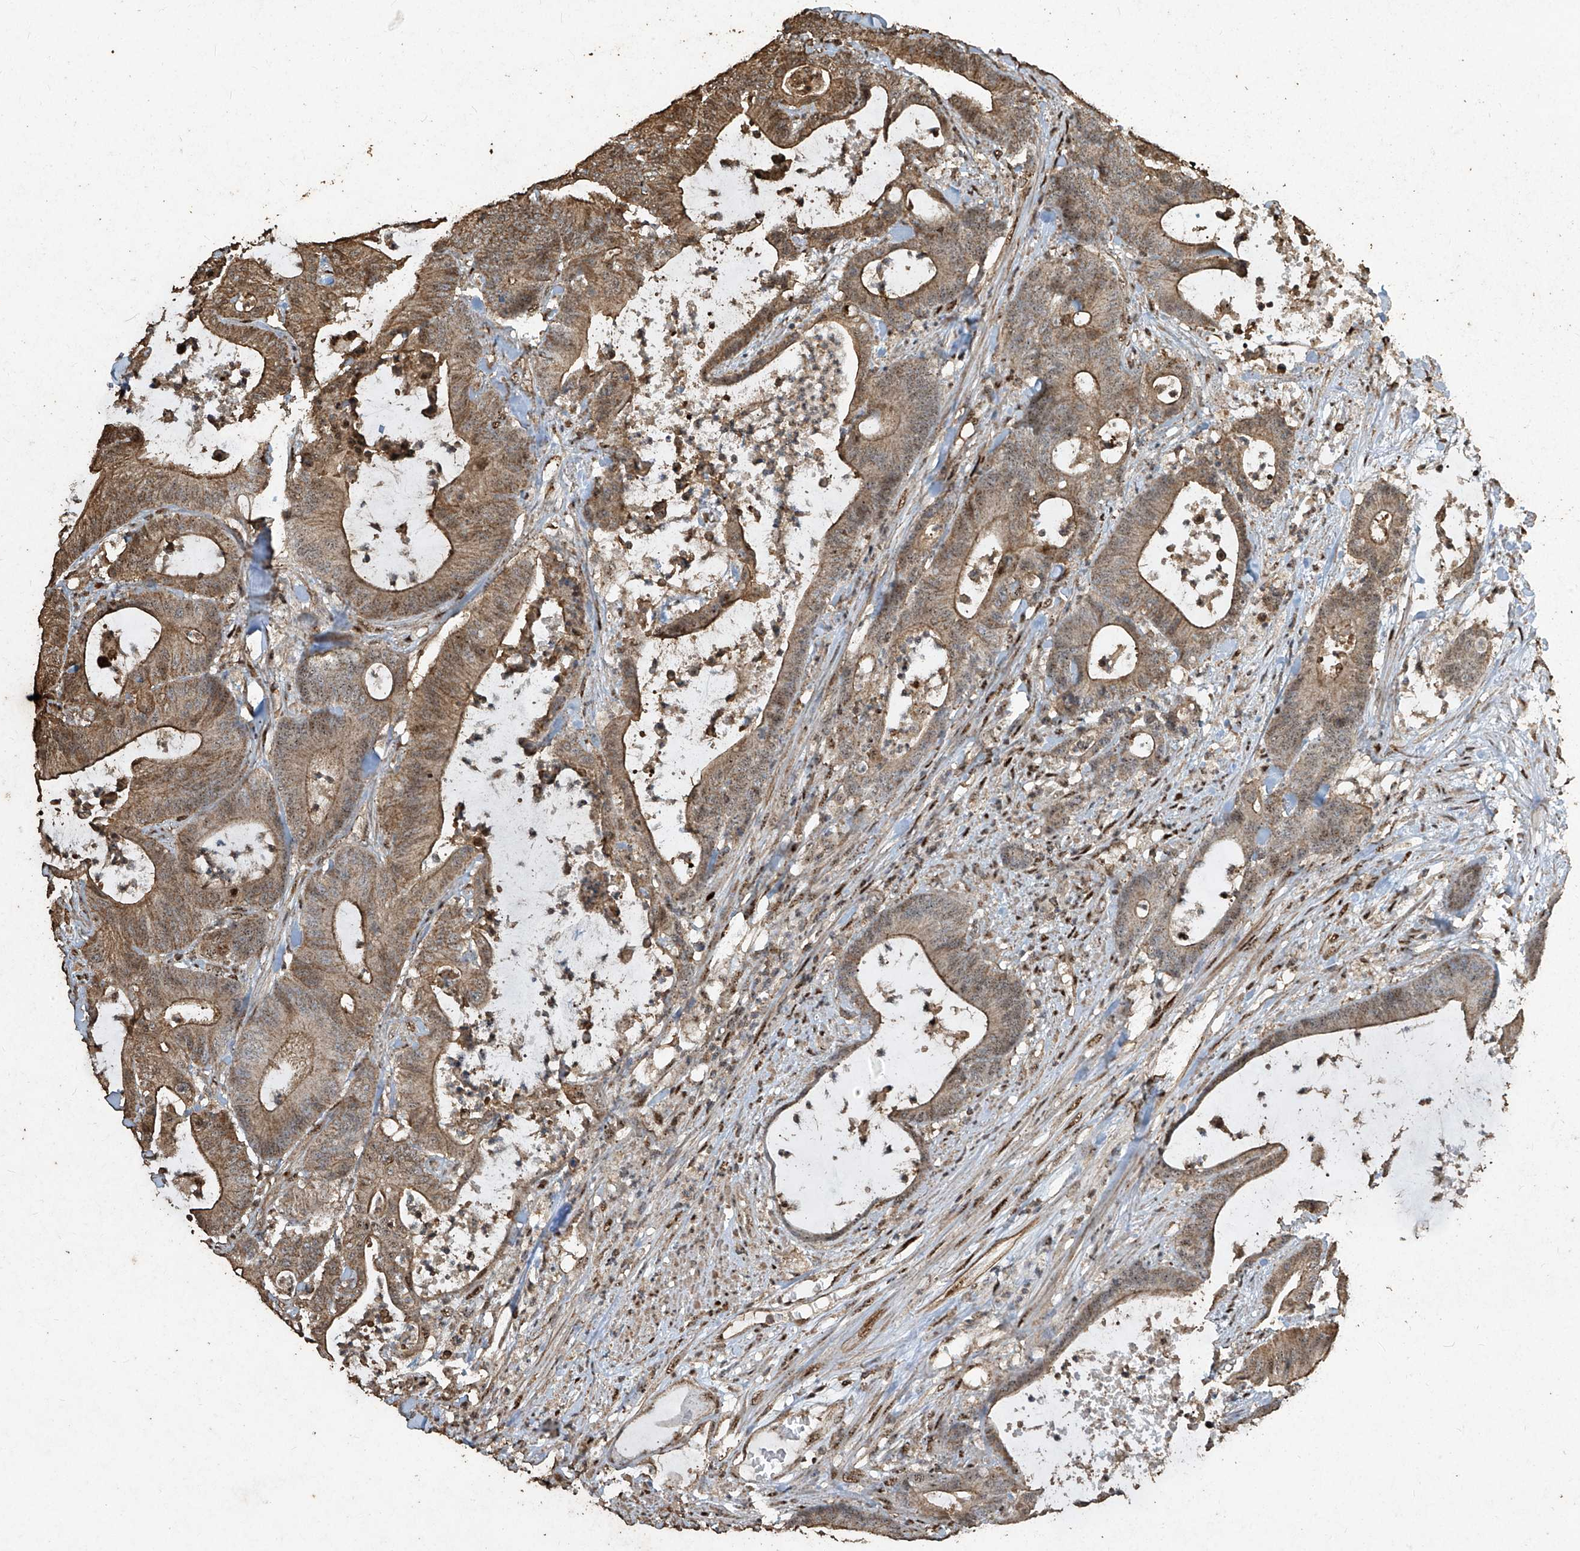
{"staining": {"intensity": "moderate", "quantity": "25%-75%", "location": "cytoplasmic/membranous"}, "tissue": "colorectal cancer", "cell_type": "Tumor cells", "image_type": "cancer", "snomed": [{"axis": "morphology", "description": "Adenocarcinoma, NOS"}, {"axis": "topography", "description": "Colon"}], "caption": "A brown stain highlights moderate cytoplasmic/membranous staining of a protein in colorectal adenocarcinoma tumor cells.", "gene": "ERBB3", "patient": {"sex": "female", "age": 84}}